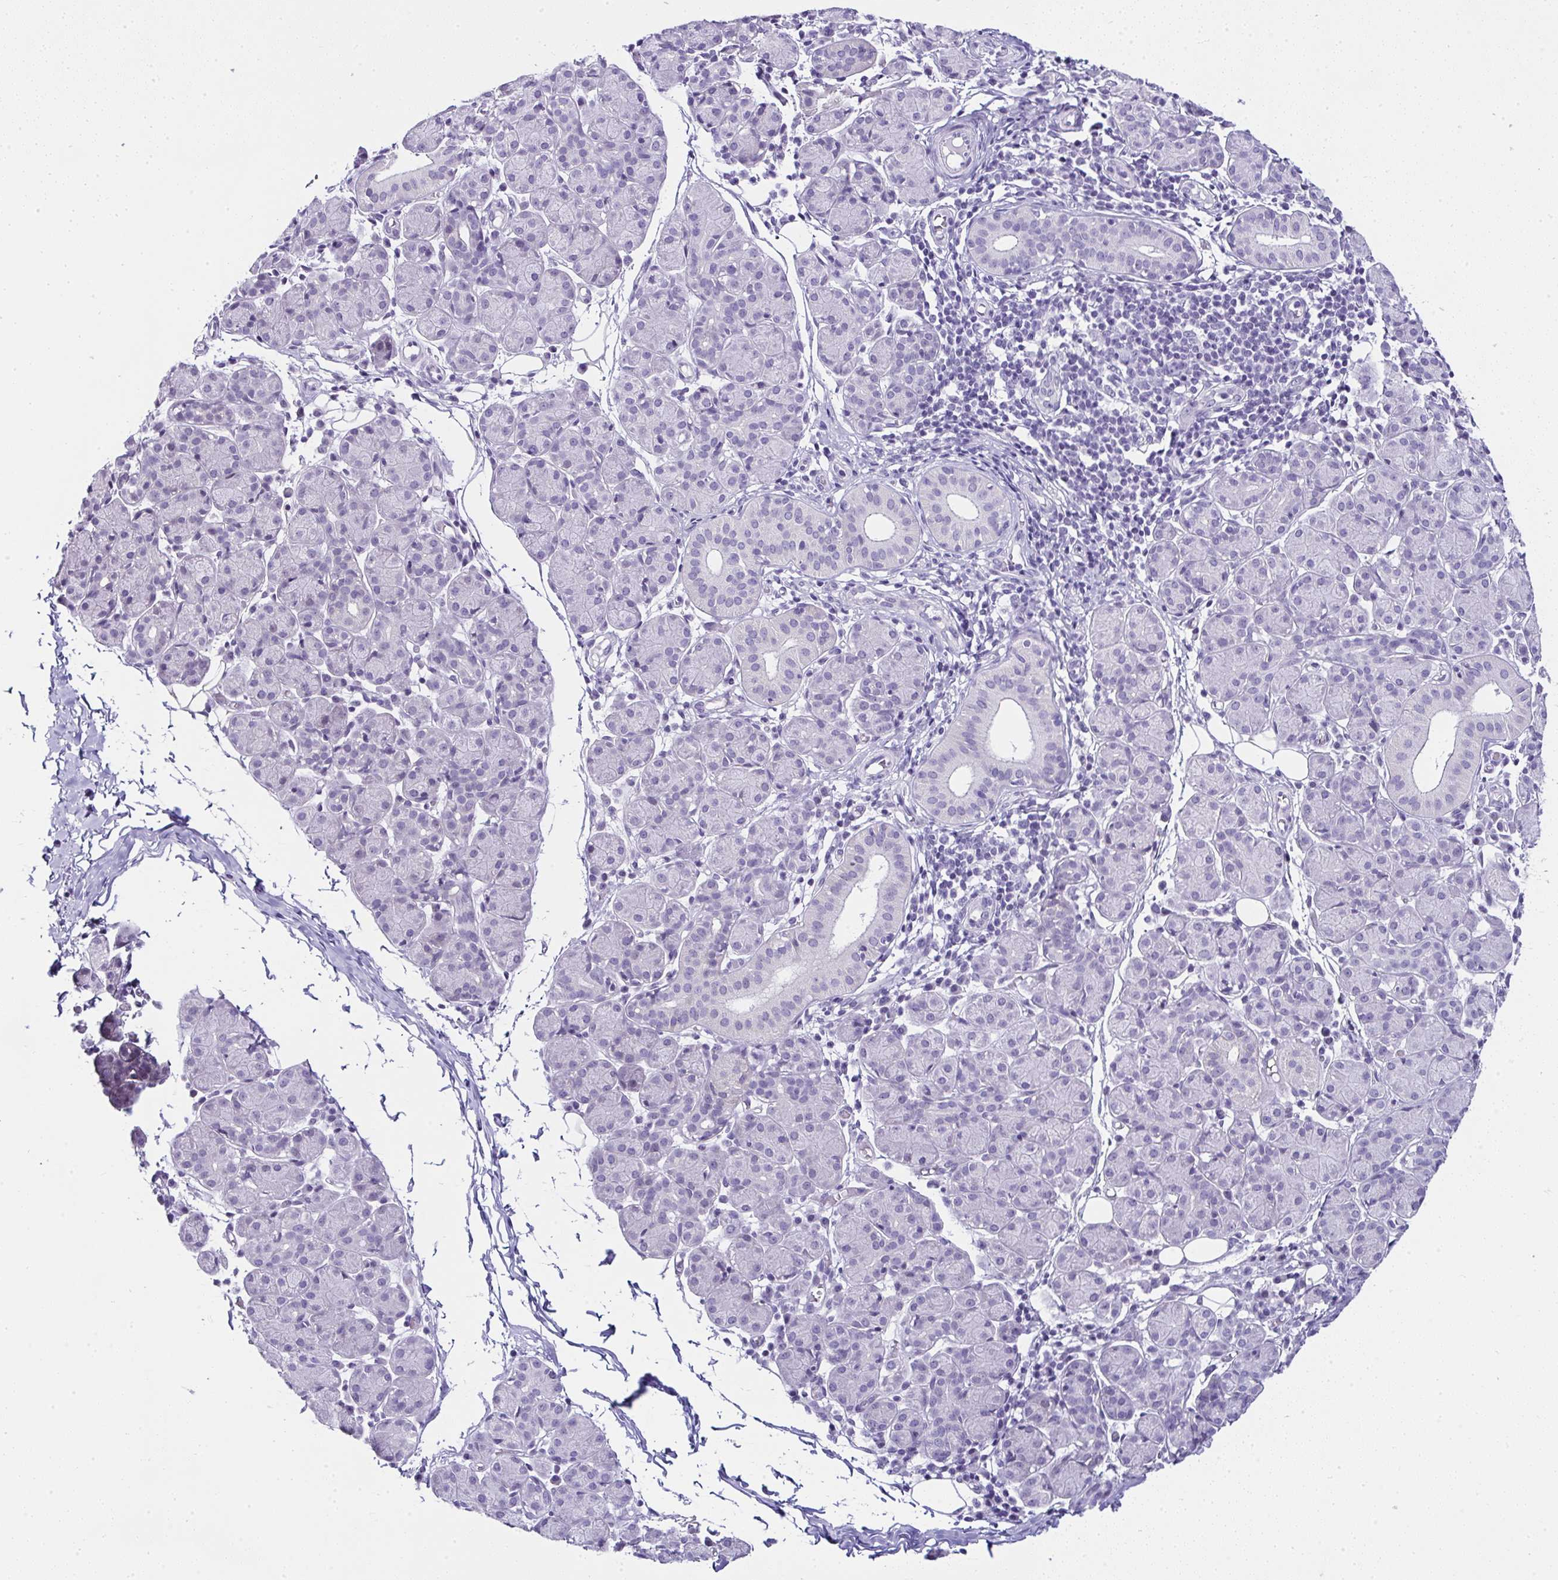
{"staining": {"intensity": "negative", "quantity": "none", "location": "none"}, "tissue": "salivary gland", "cell_type": "Glandular cells", "image_type": "normal", "snomed": [{"axis": "morphology", "description": "Normal tissue, NOS"}, {"axis": "morphology", "description": "Inflammation, NOS"}, {"axis": "topography", "description": "Lymph node"}, {"axis": "topography", "description": "Salivary gland"}], "caption": "There is no significant staining in glandular cells of salivary gland. (DAB (3,3'-diaminobenzidine) IHC, high magnification).", "gene": "RNF183", "patient": {"sex": "male", "age": 3}}